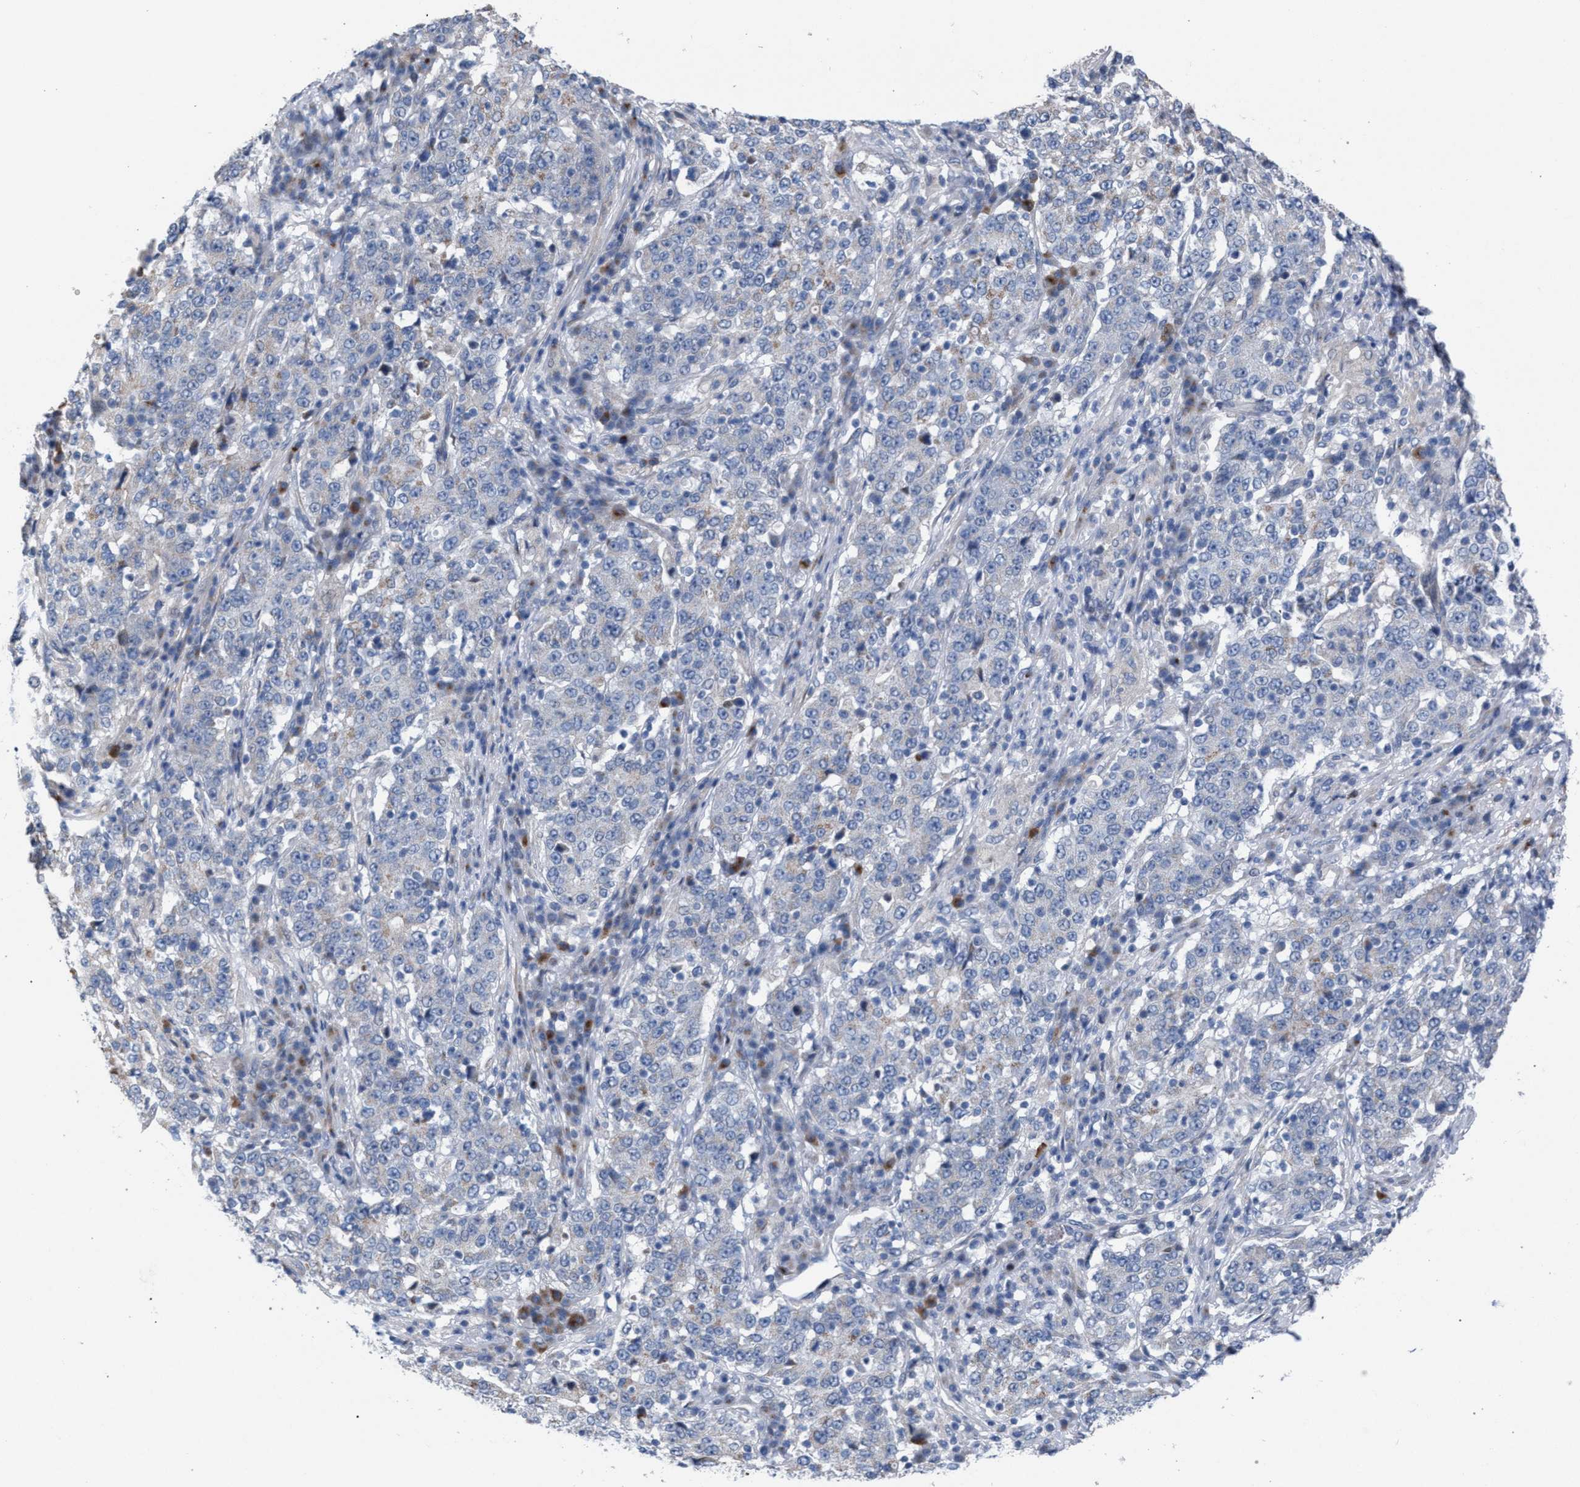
{"staining": {"intensity": "negative", "quantity": "none", "location": "none"}, "tissue": "stomach cancer", "cell_type": "Tumor cells", "image_type": "cancer", "snomed": [{"axis": "morphology", "description": "Adenocarcinoma, NOS"}, {"axis": "topography", "description": "Stomach"}], "caption": "Immunohistochemical staining of stomach cancer demonstrates no significant expression in tumor cells. Nuclei are stained in blue.", "gene": "RNF135", "patient": {"sex": "male", "age": 59}}